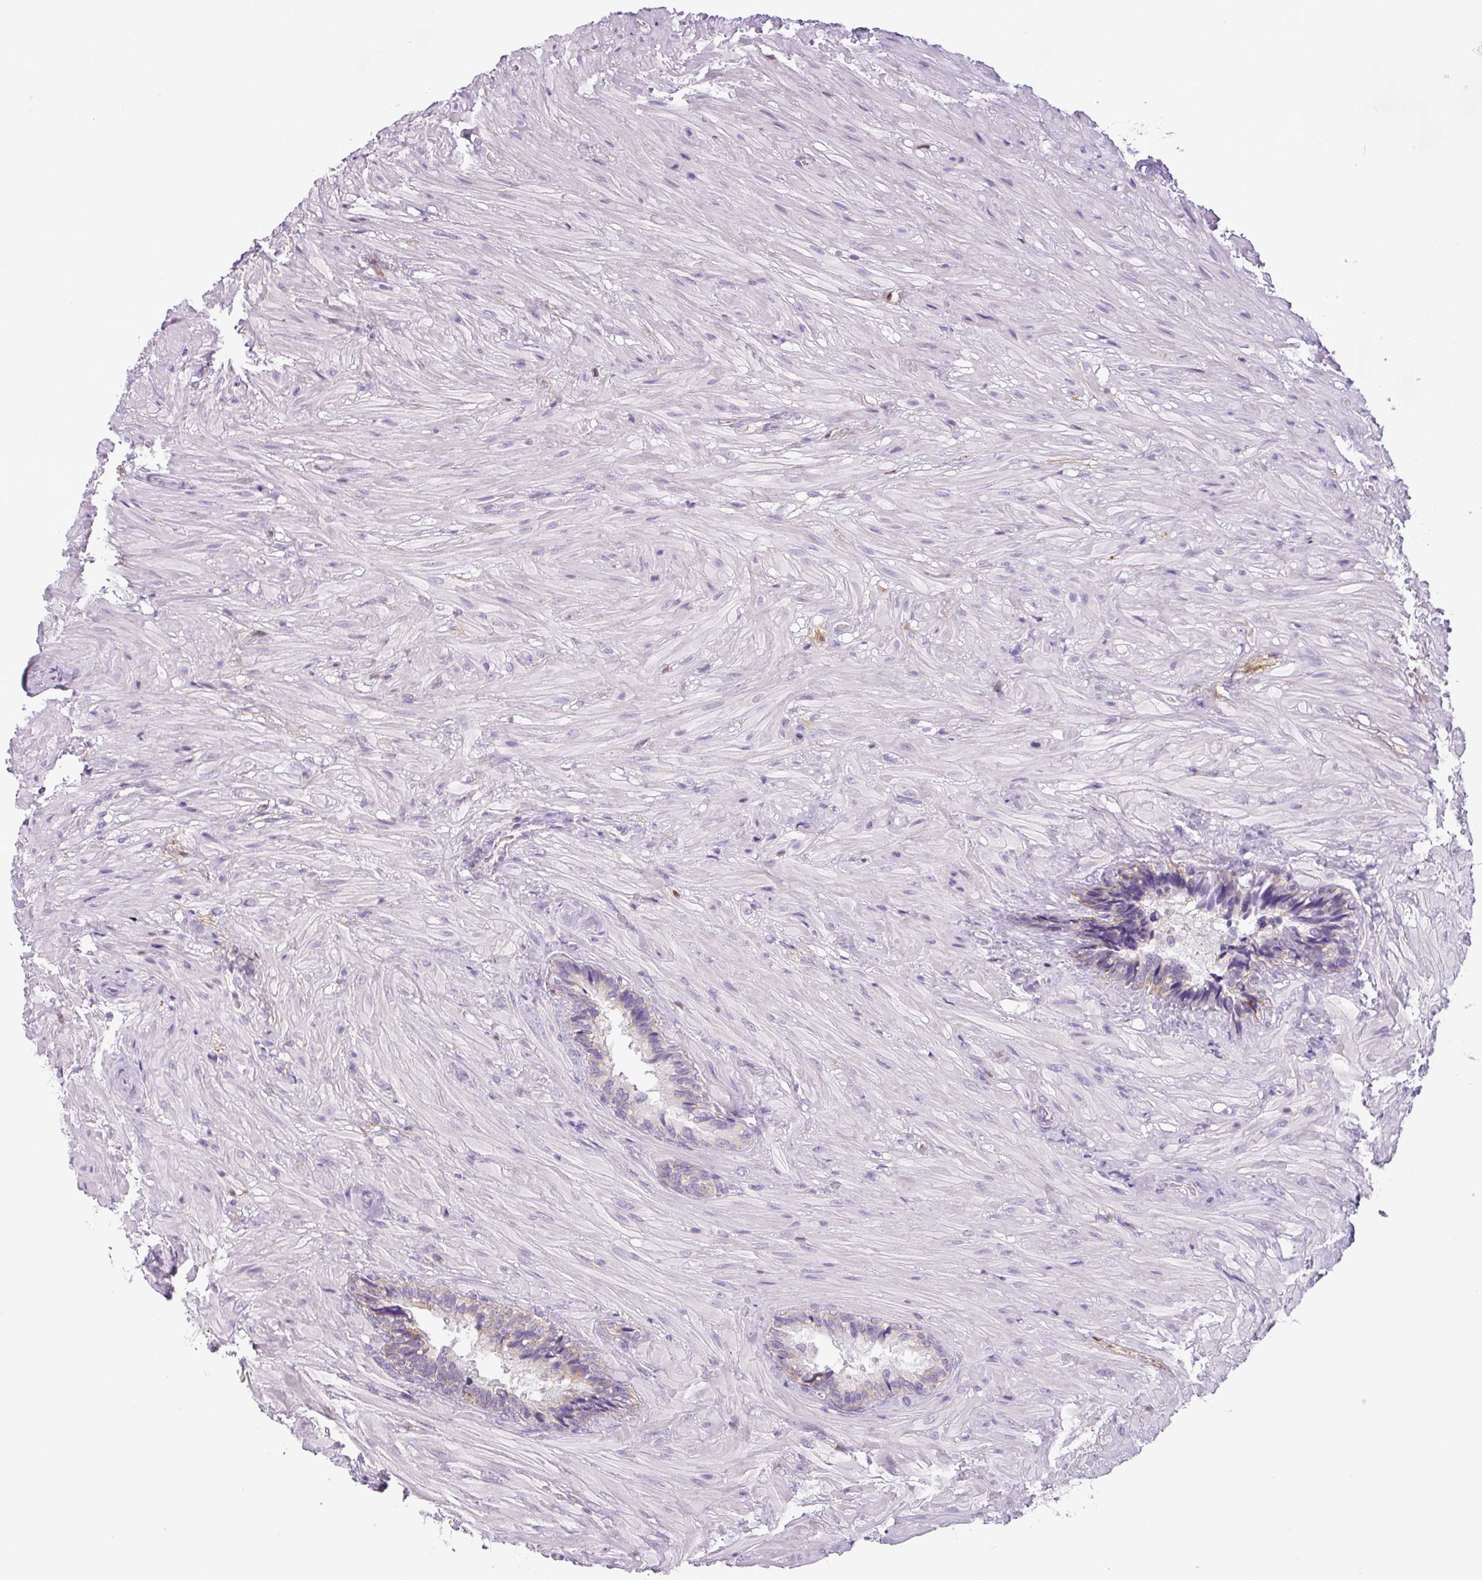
{"staining": {"intensity": "moderate", "quantity": "<25%", "location": "cytoplasmic/membranous"}, "tissue": "seminal vesicle", "cell_type": "Glandular cells", "image_type": "normal", "snomed": [{"axis": "morphology", "description": "Normal tissue, NOS"}, {"axis": "topography", "description": "Seminal veicle"}], "caption": "Protein expression analysis of benign seminal vesicle shows moderate cytoplasmic/membranous expression in approximately <25% of glandular cells.", "gene": "HMCN2", "patient": {"sex": "male", "age": 62}}